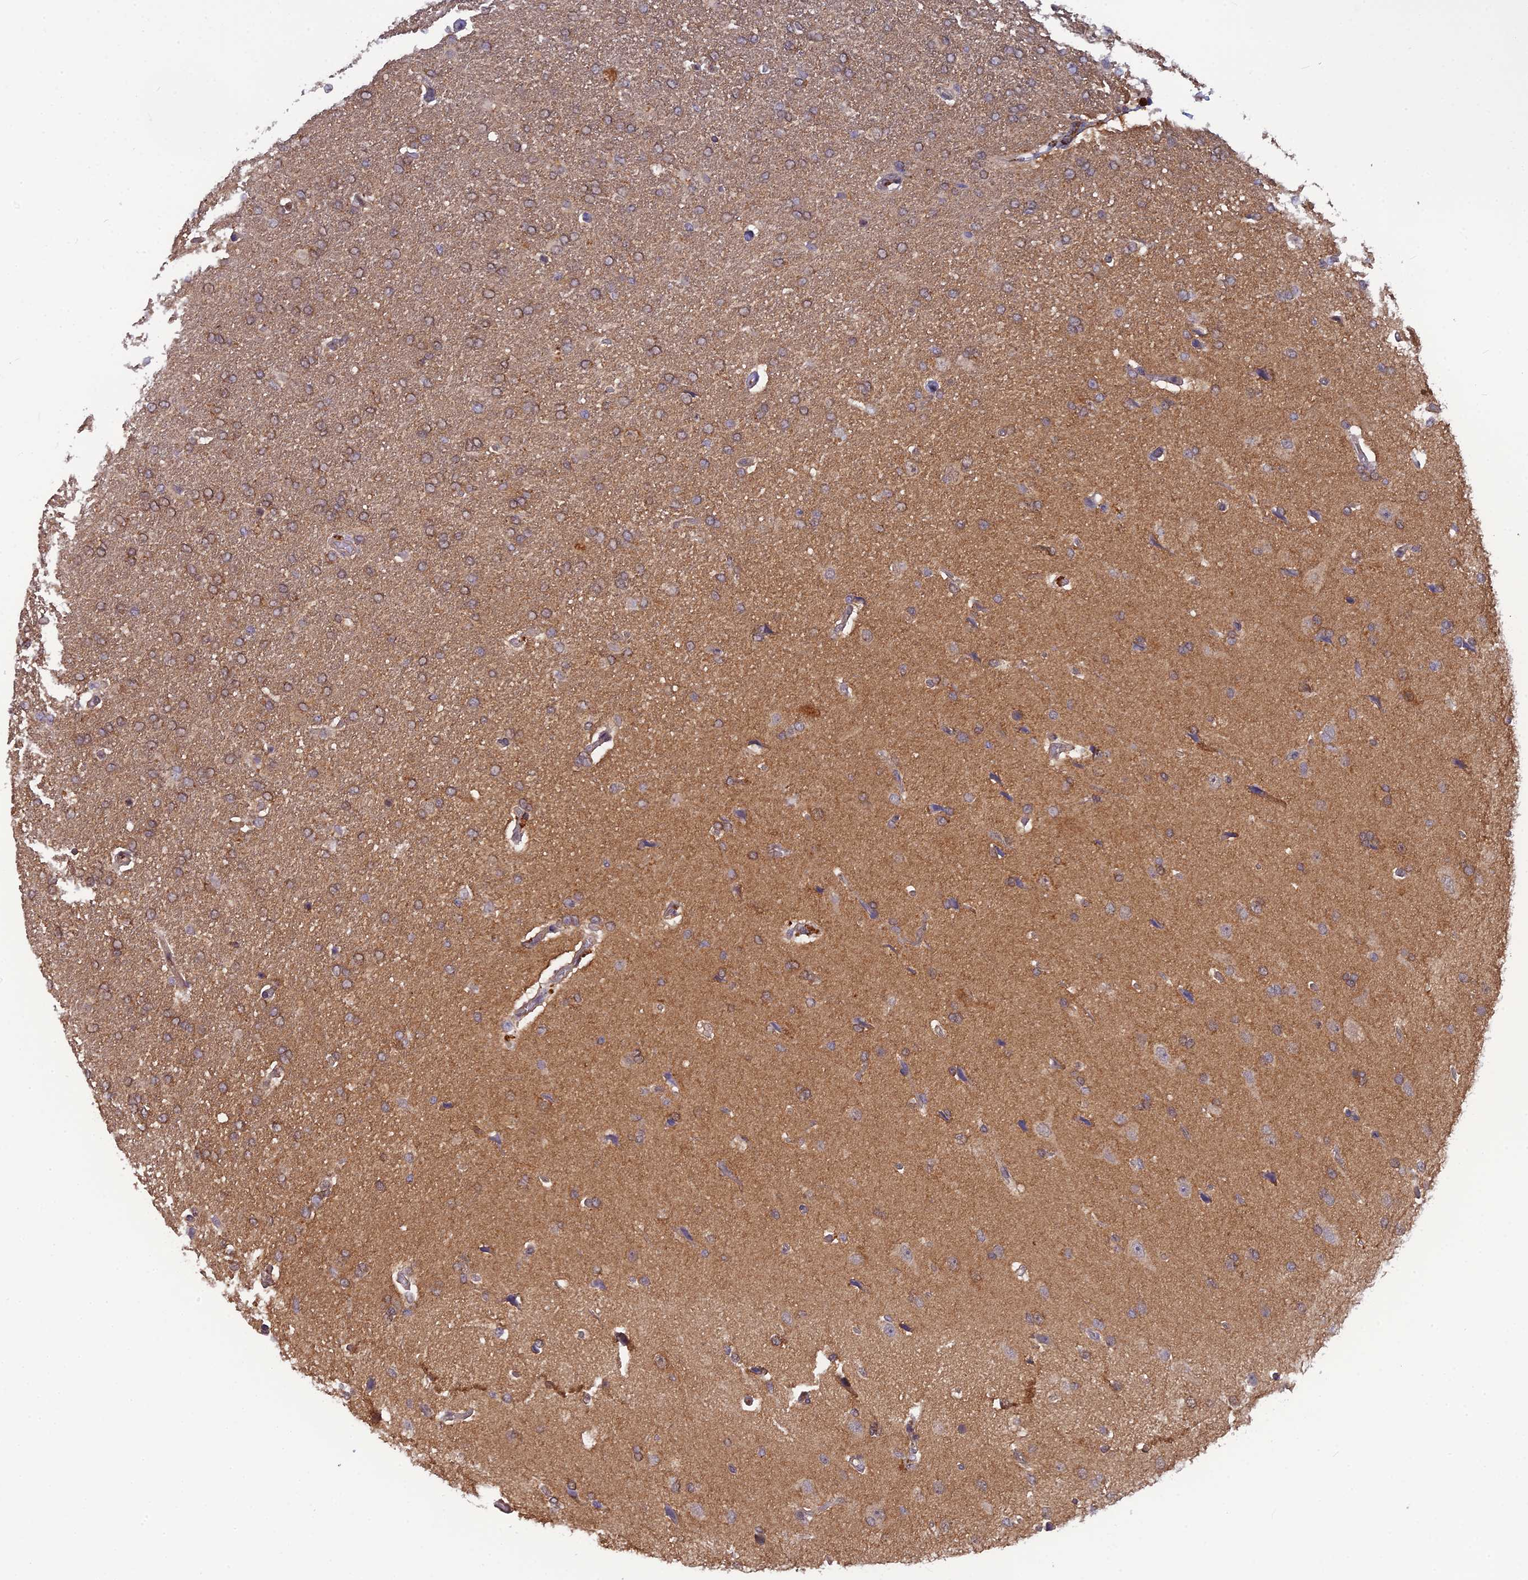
{"staining": {"intensity": "moderate", "quantity": "25%-75%", "location": "cytoplasmic/membranous"}, "tissue": "glioma", "cell_type": "Tumor cells", "image_type": "cancer", "snomed": [{"axis": "morphology", "description": "Glioma, malignant, High grade"}, {"axis": "topography", "description": "Brain"}], "caption": "About 25%-75% of tumor cells in human glioma display moderate cytoplasmic/membranous protein staining as visualized by brown immunohistochemical staining.", "gene": "HINT1", "patient": {"sex": "male", "age": 72}}